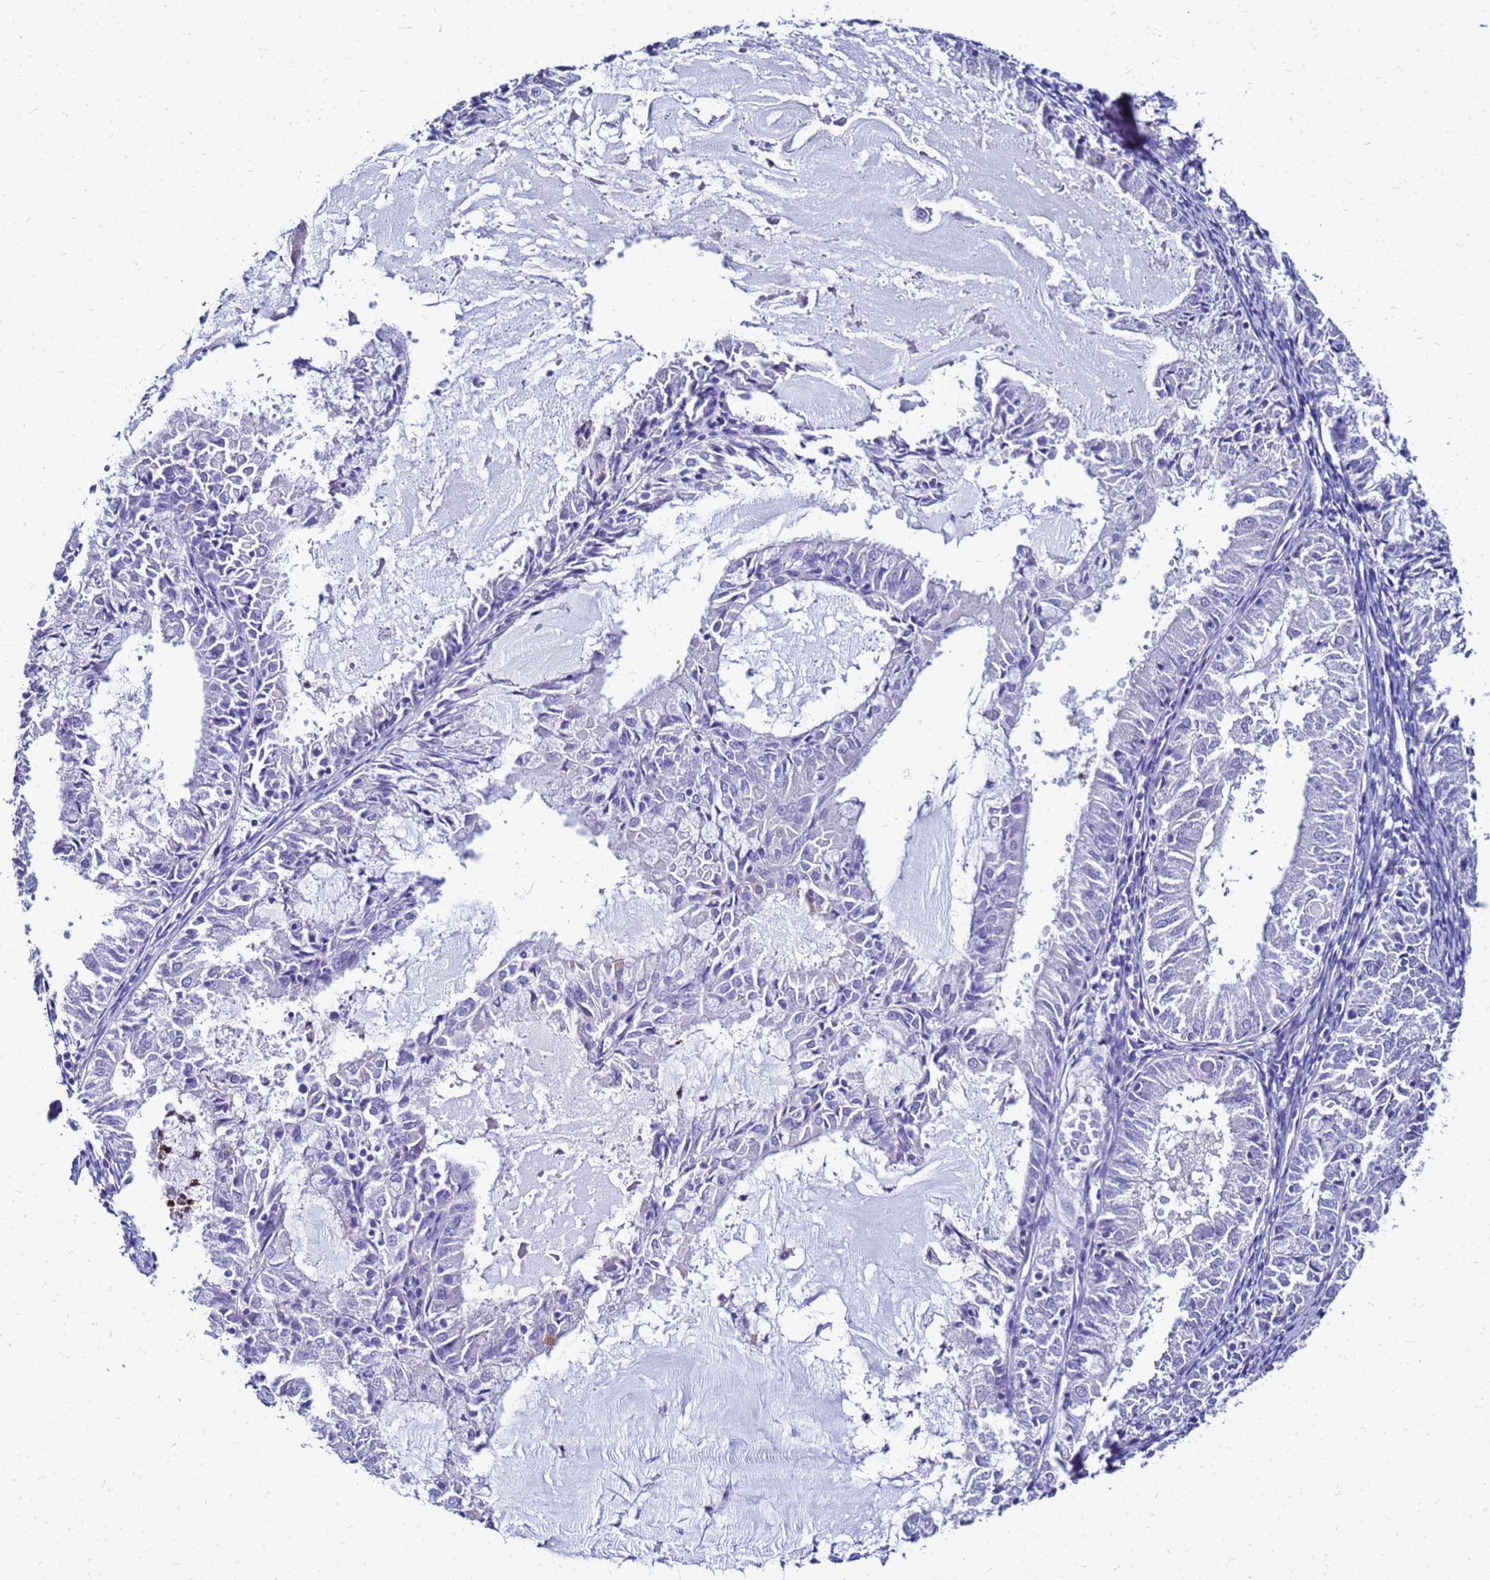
{"staining": {"intensity": "negative", "quantity": "none", "location": "none"}, "tissue": "endometrial cancer", "cell_type": "Tumor cells", "image_type": "cancer", "snomed": [{"axis": "morphology", "description": "Adenocarcinoma, NOS"}, {"axis": "topography", "description": "Endometrium"}], "caption": "A high-resolution histopathology image shows IHC staining of adenocarcinoma (endometrial), which shows no significant expression in tumor cells. (DAB immunohistochemistry visualized using brightfield microscopy, high magnification).", "gene": "CSTA", "patient": {"sex": "female", "age": 57}}